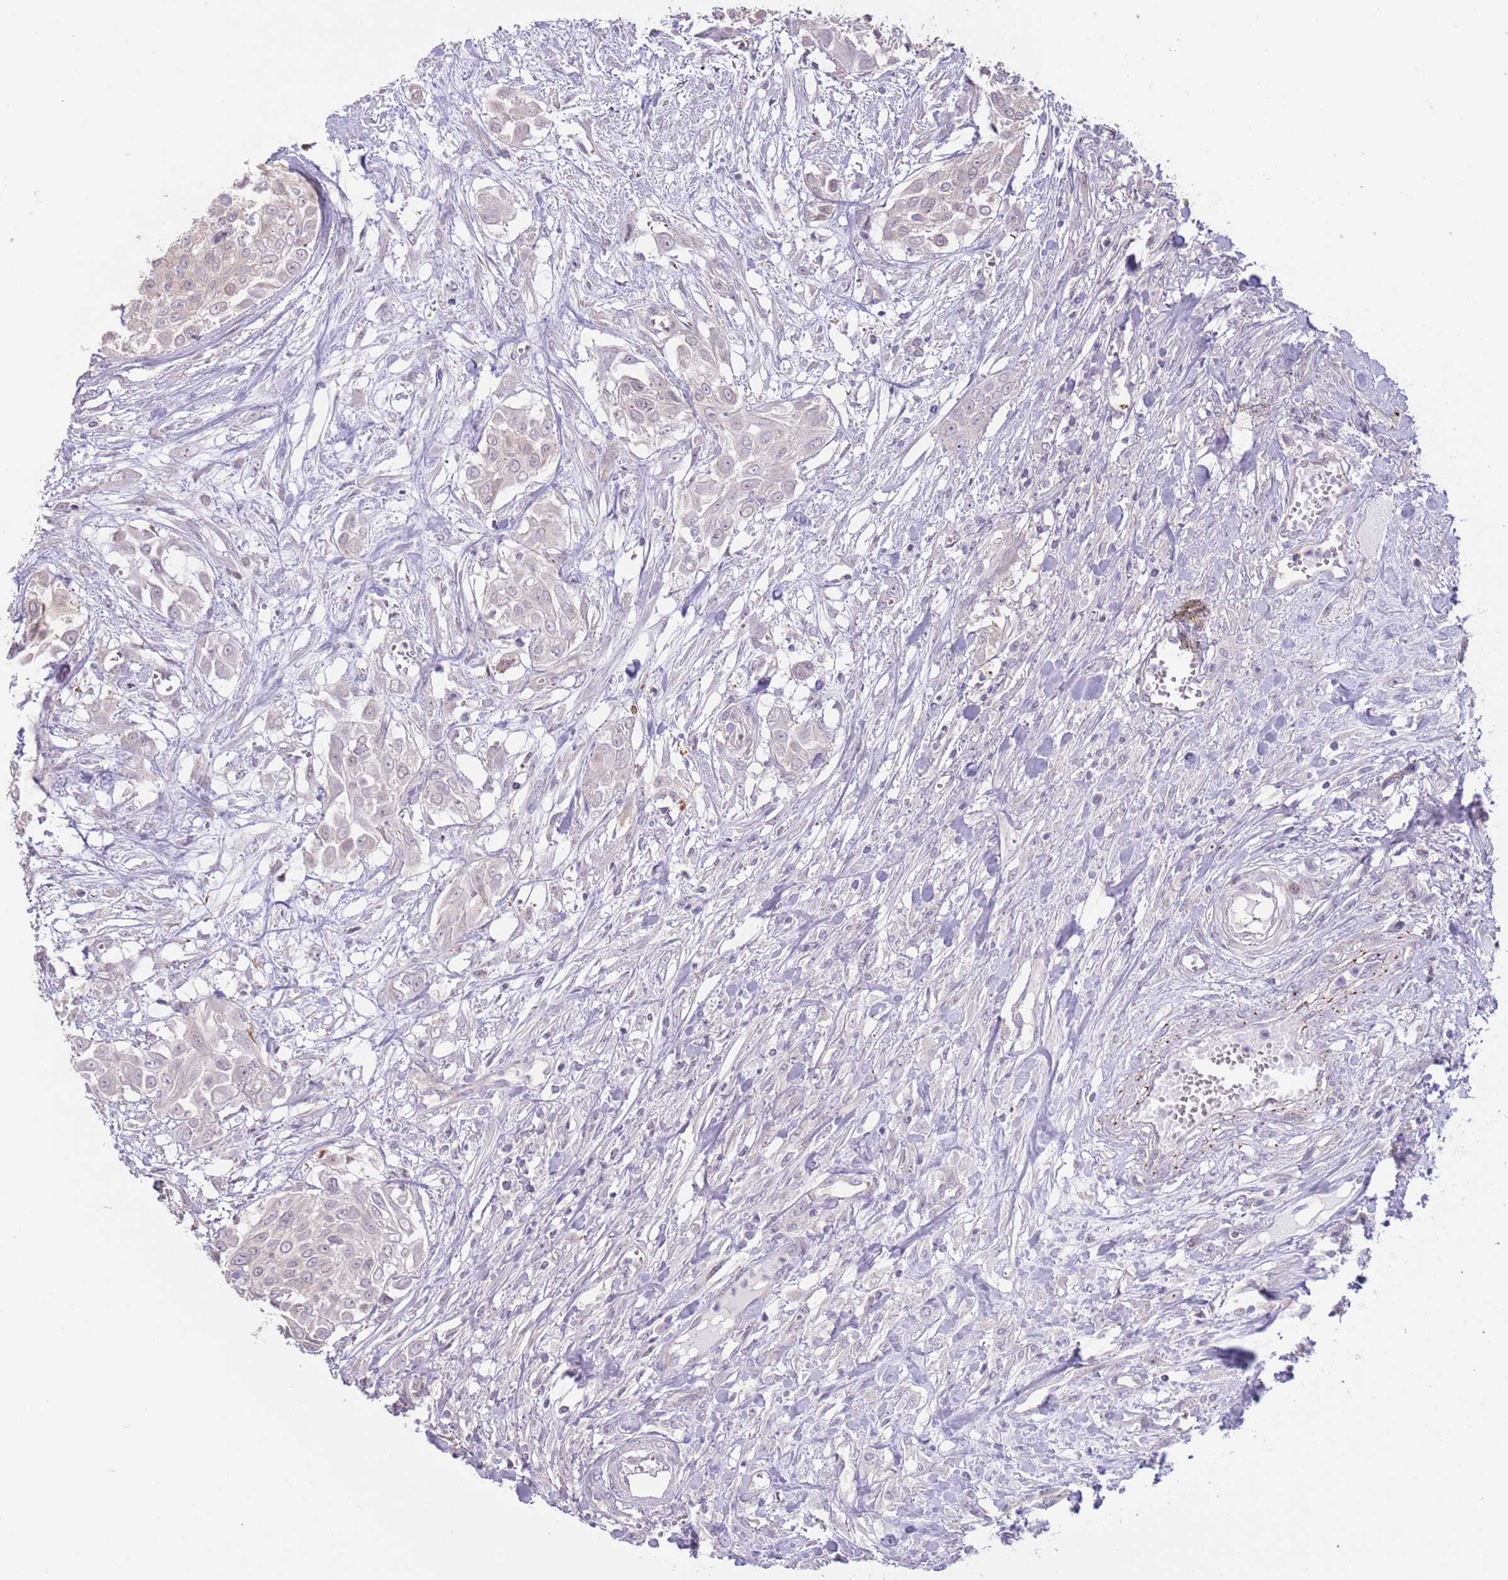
{"staining": {"intensity": "negative", "quantity": "none", "location": "none"}, "tissue": "urothelial cancer", "cell_type": "Tumor cells", "image_type": "cancer", "snomed": [{"axis": "morphology", "description": "Urothelial carcinoma, High grade"}, {"axis": "topography", "description": "Urinary bladder"}], "caption": "A histopathology image of high-grade urothelial carcinoma stained for a protein shows no brown staining in tumor cells. (IHC, brightfield microscopy, high magnification).", "gene": "LDHD", "patient": {"sex": "male", "age": 57}}